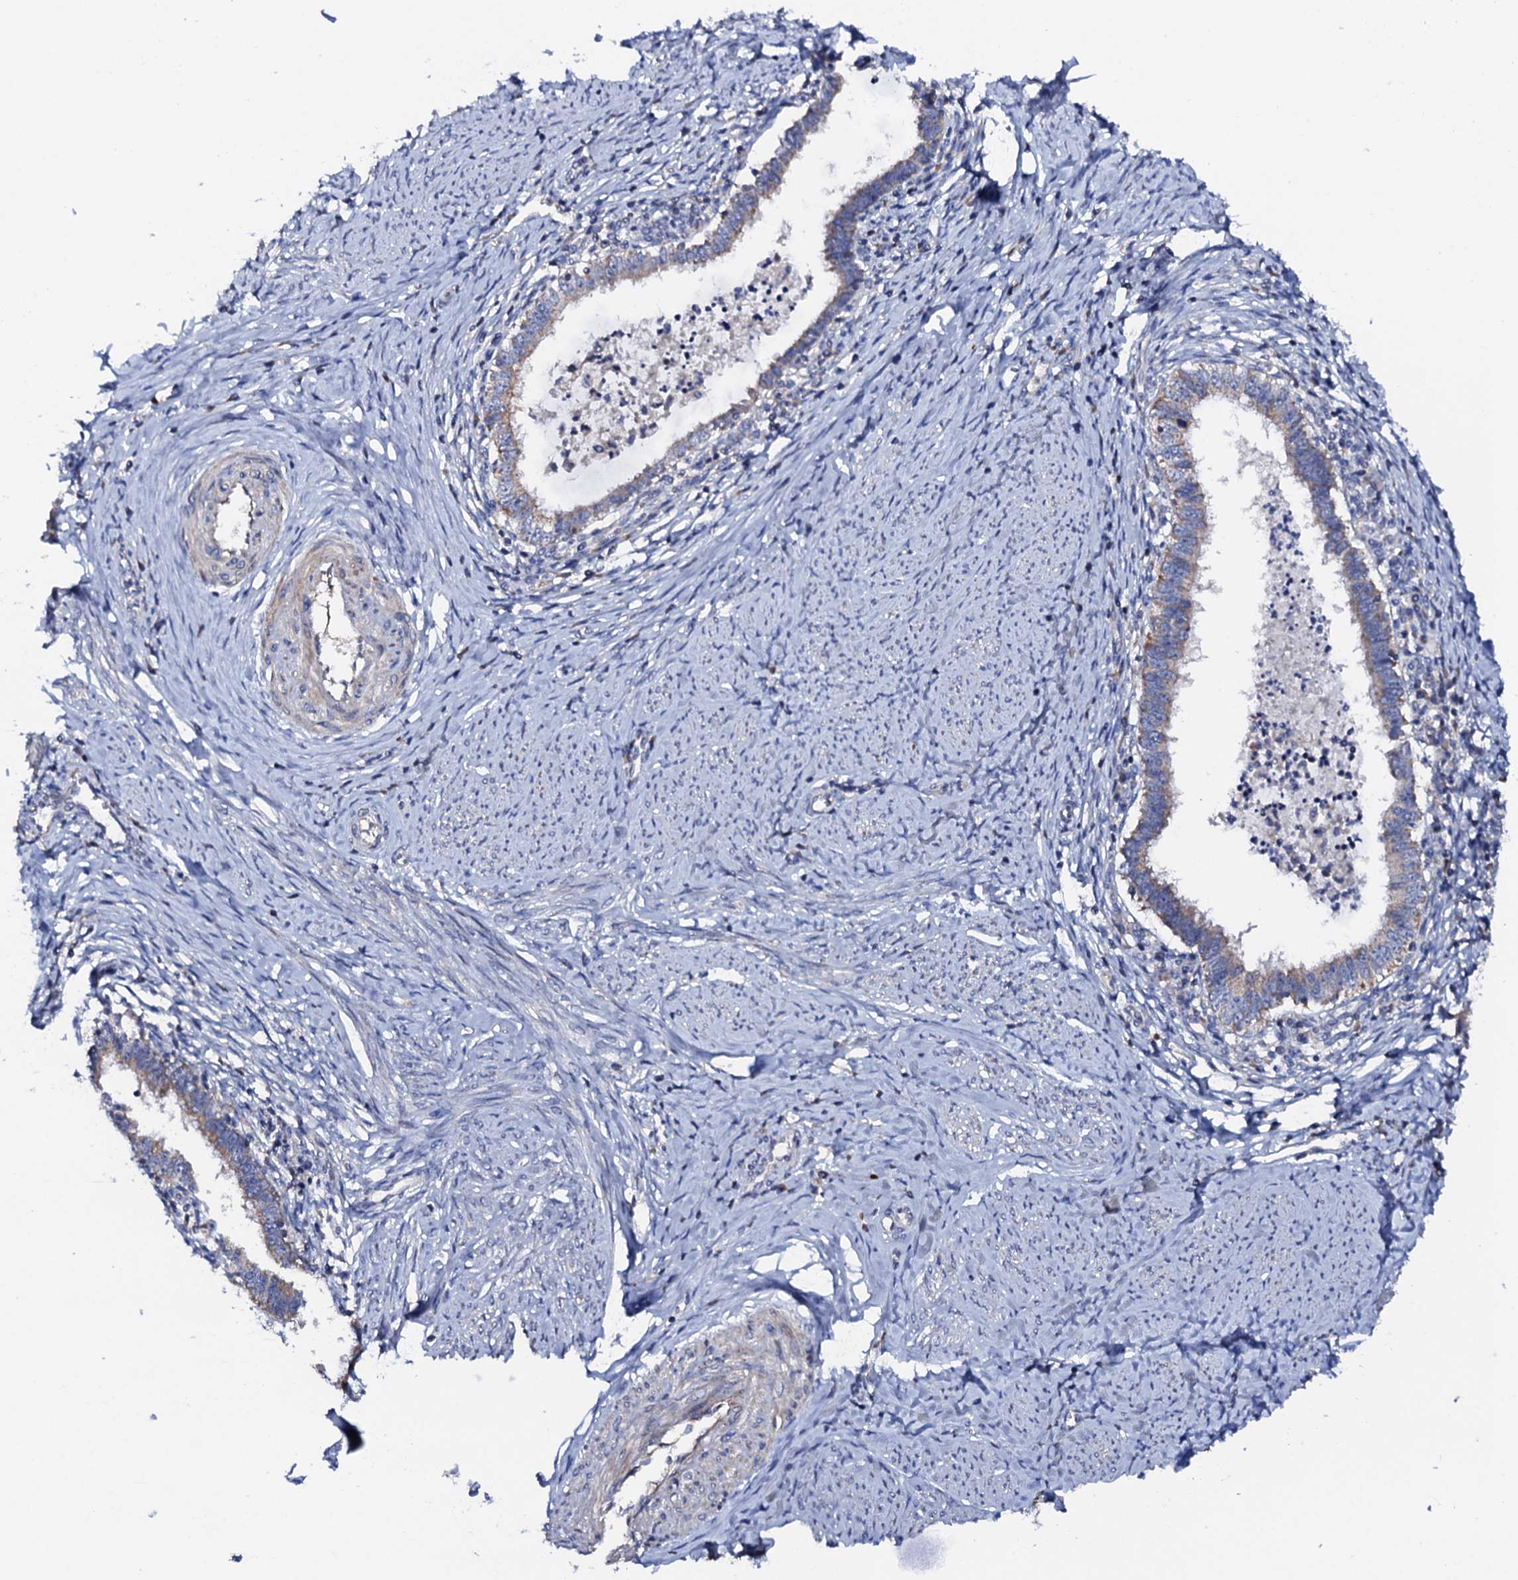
{"staining": {"intensity": "moderate", "quantity": "25%-75%", "location": "cytoplasmic/membranous"}, "tissue": "cervical cancer", "cell_type": "Tumor cells", "image_type": "cancer", "snomed": [{"axis": "morphology", "description": "Adenocarcinoma, NOS"}, {"axis": "topography", "description": "Cervix"}], "caption": "Moderate cytoplasmic/membranous protein expression is identified in approximately 25%-75% of tumor cells in cervical cancer. (brown staining indicates protein expression, while blue staining denotes nuclei).", "gene": "MRPL48", "patient": {"sex": "female", "age": 36}}